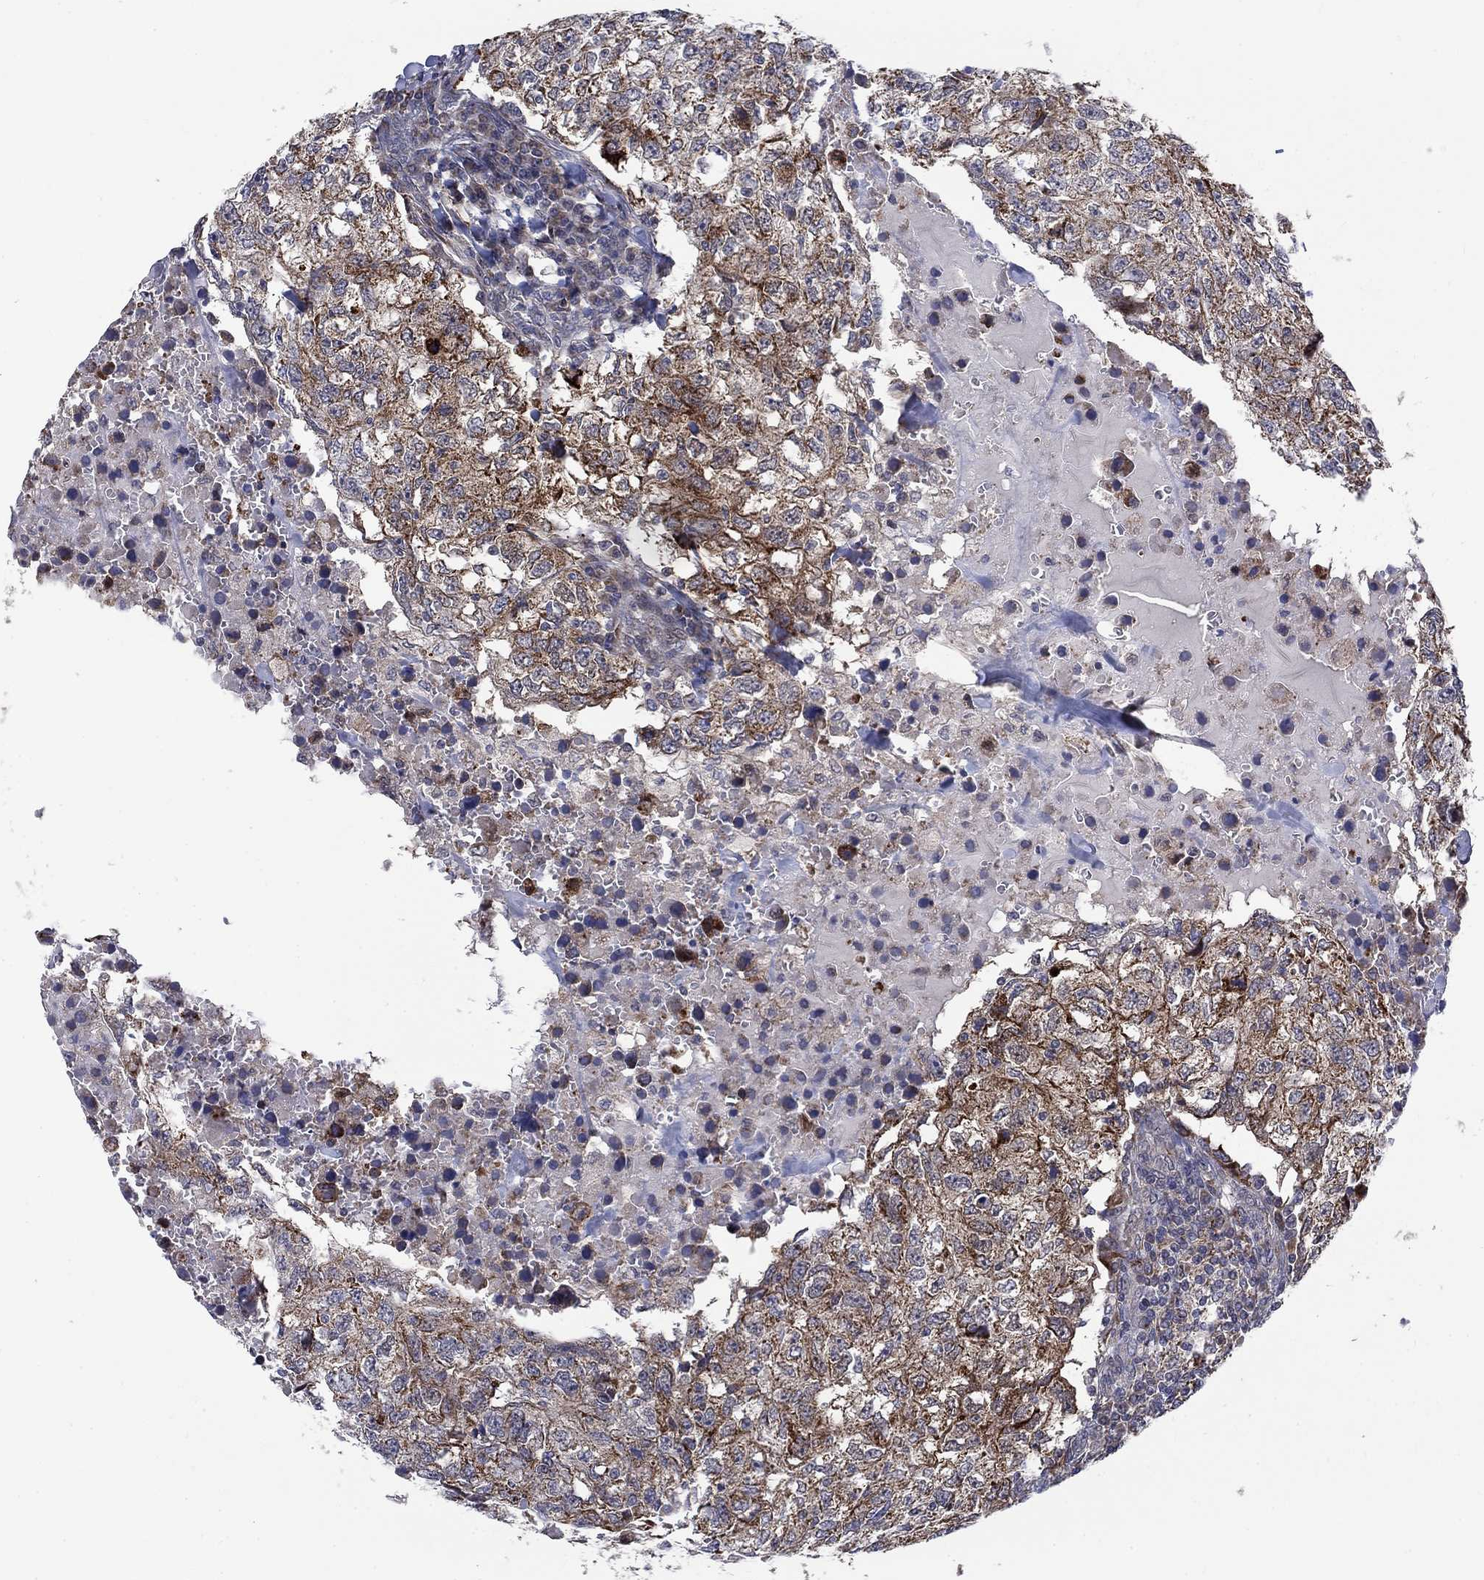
{"staining": {"intensity": "moderate", "quantity": ">75%", "location": "cytoplasmic/membranous"}, "tissue": "breast cancer", "cell_type": "Tumor cells", "image_type": "cancer", "snomed": [{"axis": "morphology", "description": "Duct carcinoma"}, {"axis": "topography", "description": "Breast"}], "caption": "A micrograph of human breast cancer stained for a protein exhibits moderate cytoplasmic/membranous brown staining in tumor cells.", "gene": "SLC35F2", "patient": {"sex": "female", "age": 30}}